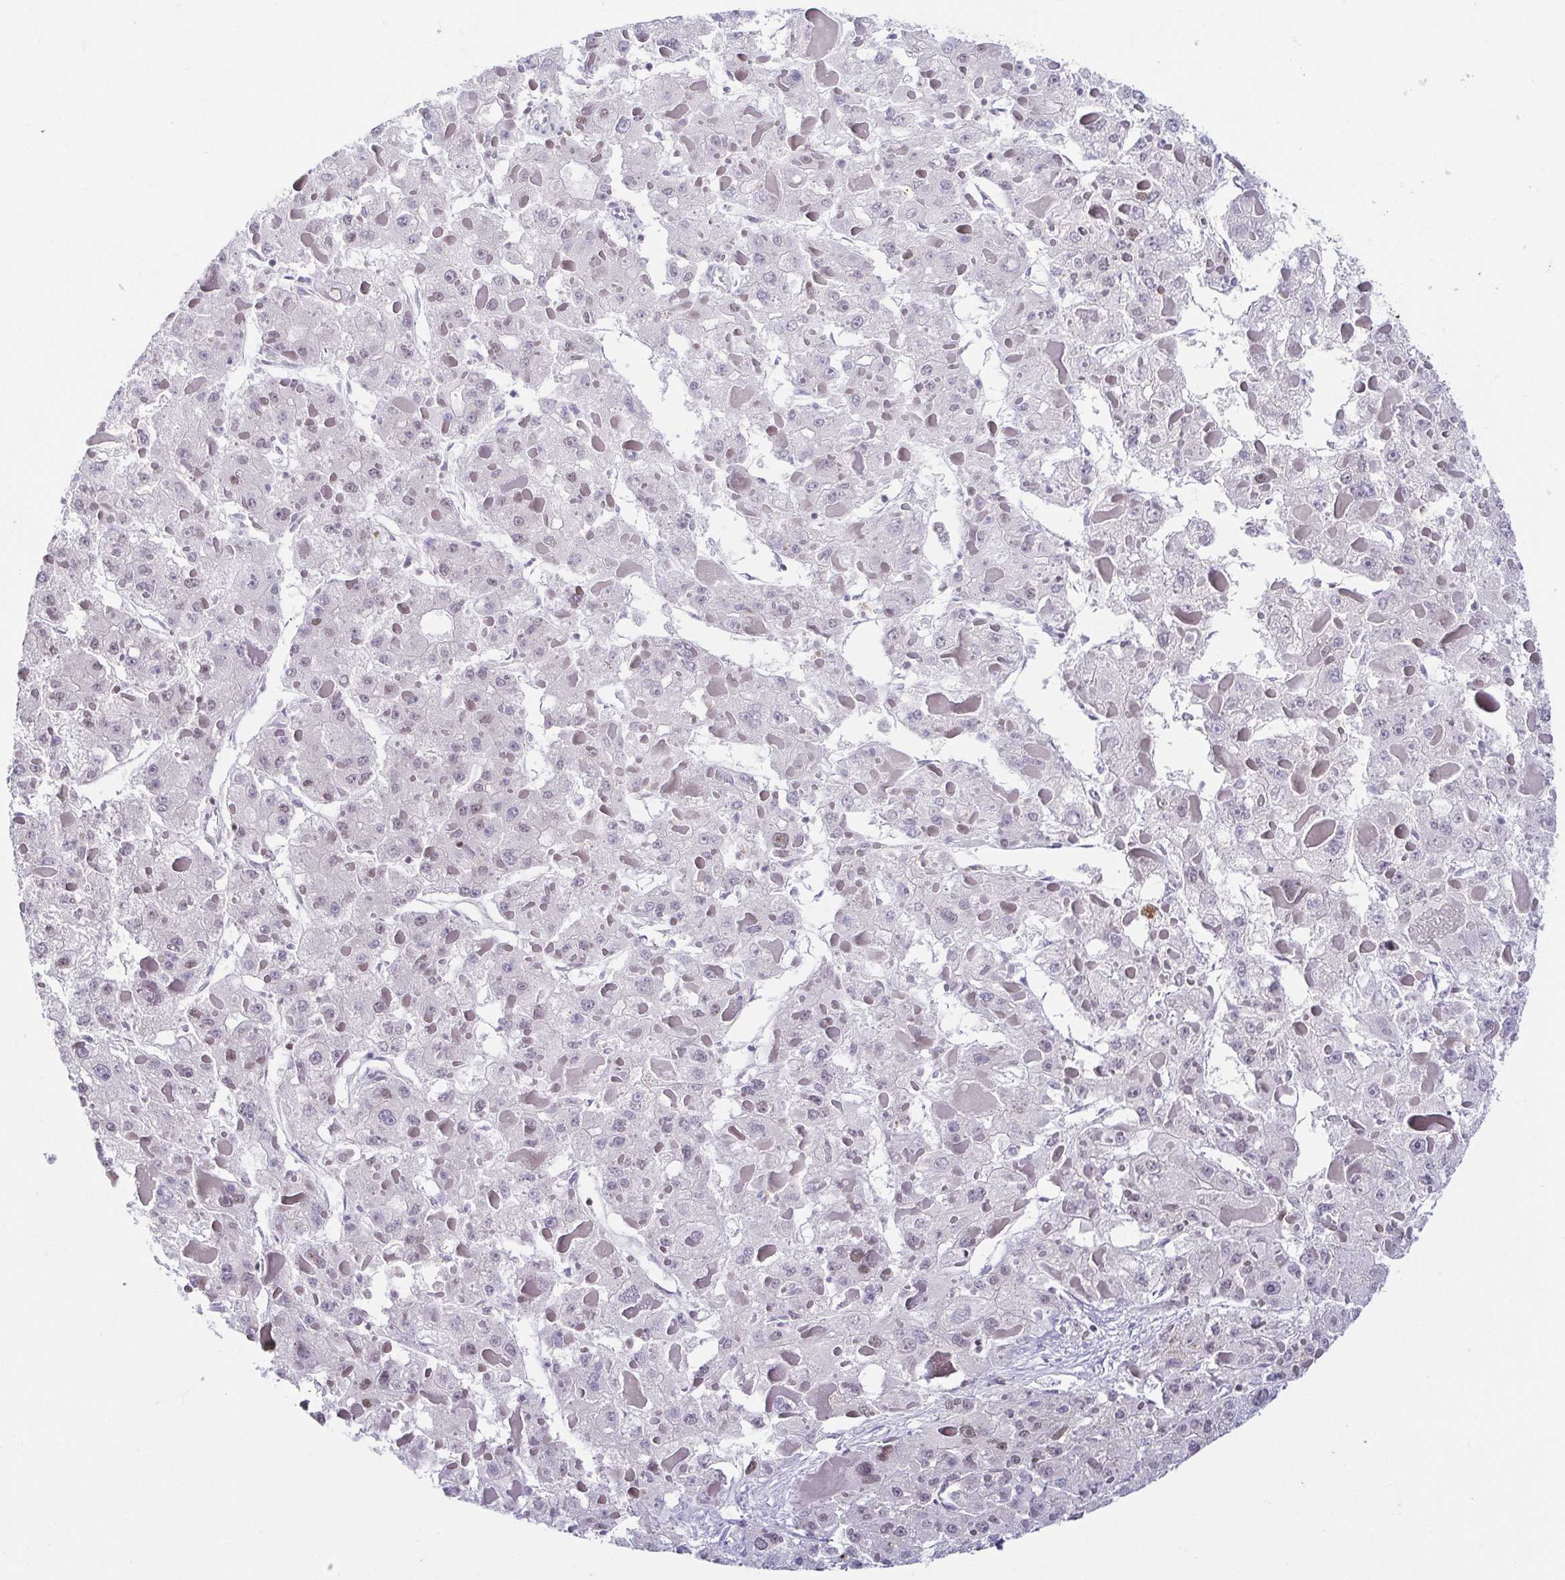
{"staining": {"intensity": "negative", "quantity": "none", "location": "none"}, "tissue": "liver cancer", "cell_type": "Tumor cells", "image_type": "cancer", "snomed": [{"axis": "morphology", "description": "Carcinoma, Hepatocellular, NOS"}, {"axis": "topography", "description": "Liver"}], "caption": "Immunohistochemistry (IHC) micrograph of human liver cancer stained for a protein (brown), which reveals no expression in tumor cells.", "gene": "EWSR1", "patient": {"sex": "female", "age": 73}}